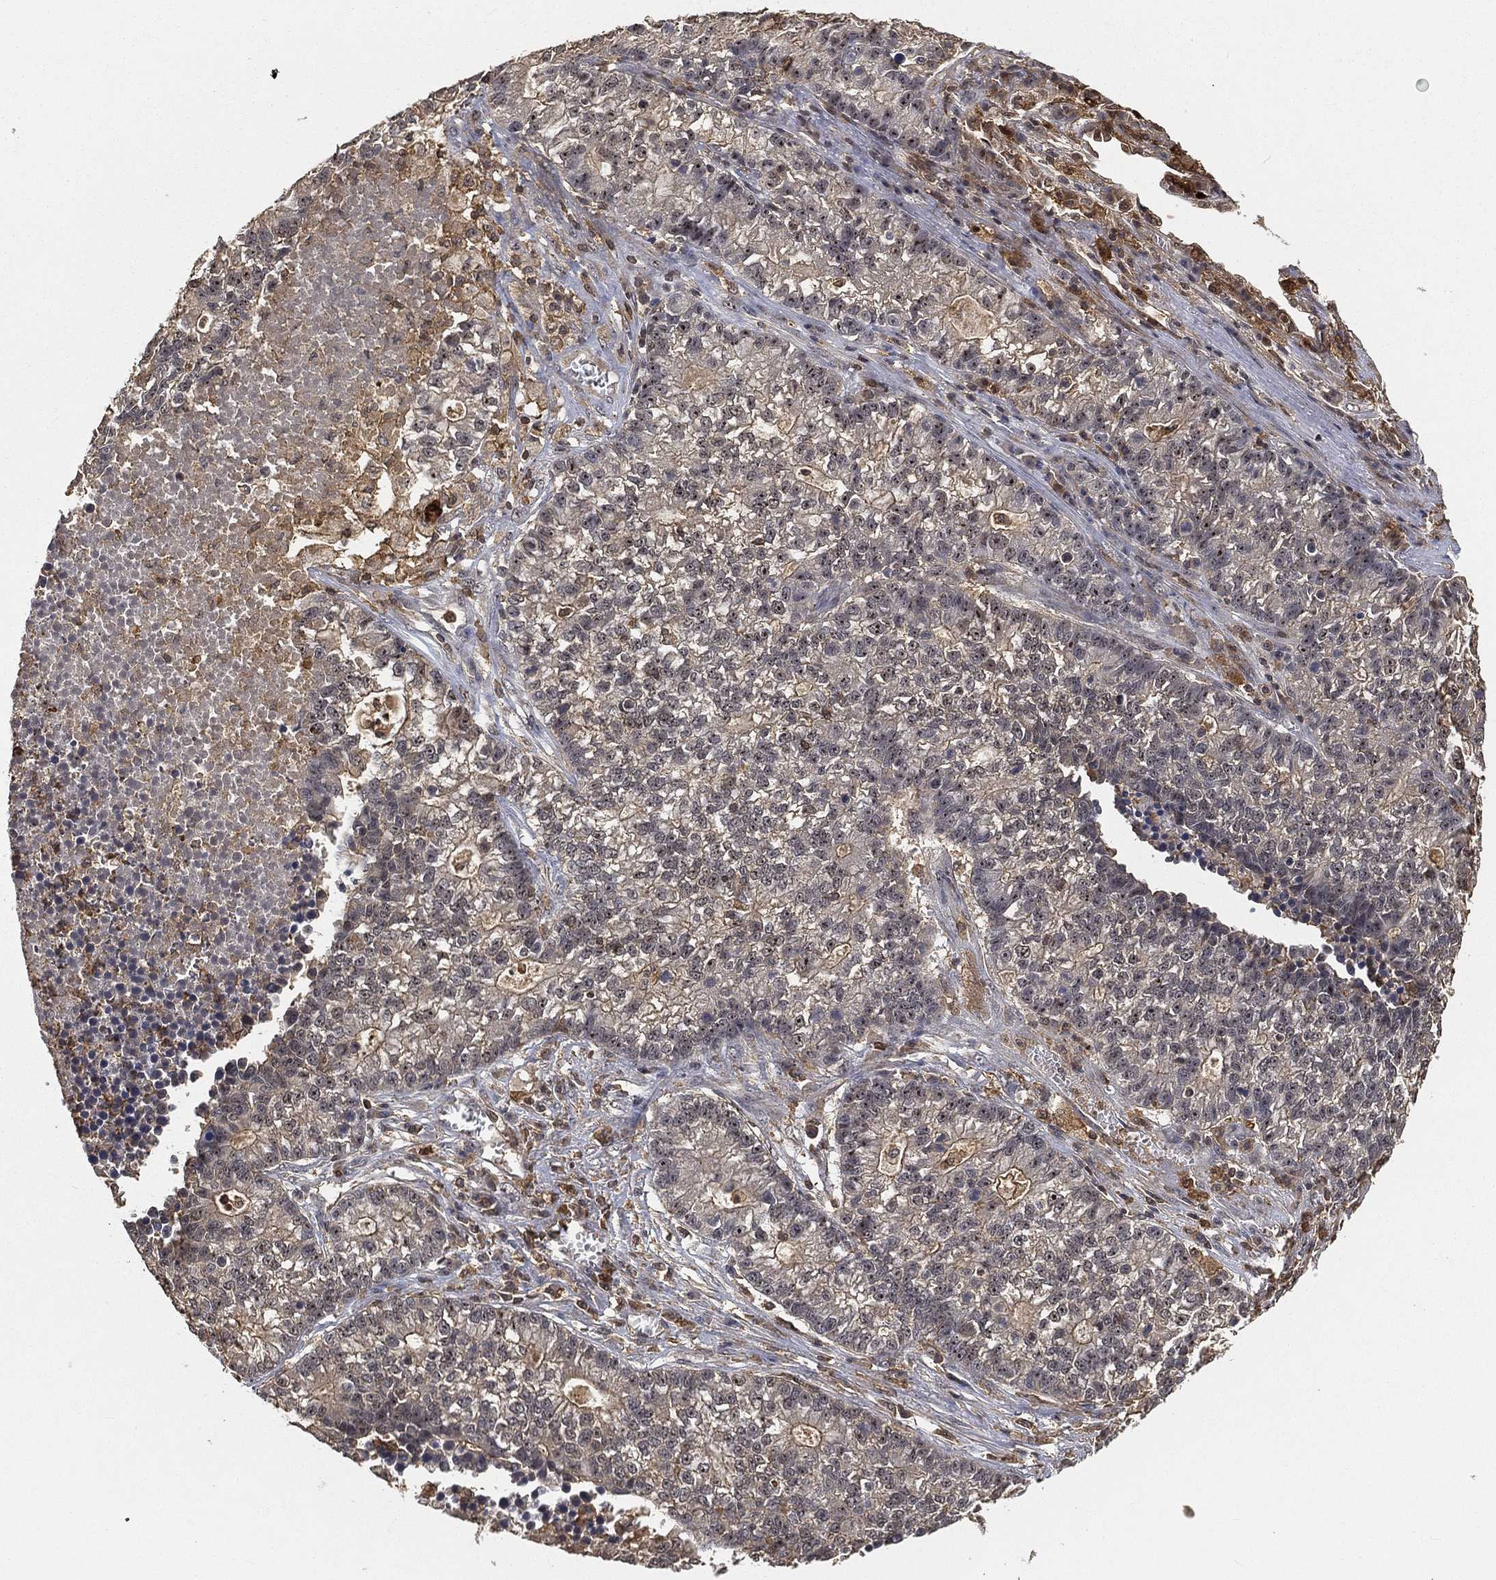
{"staining": {"intensity": "negative", "quantity": "none", "location": "none"}, "tissue": "lung cancer", "cell_type": "Tumor cells", "image_type": "cancer", "snomed": [{"axis": "morphology", "description": "Adenocarcinoma, NOS"}, {"axis": "topography", "description": "Lung"}], "caption": "Protein analysis of lung adenocarcinoma shows no significant expression in tumor cells.", "gene": "CRYL1", "patient": {"sex": "male", "age": 57}}